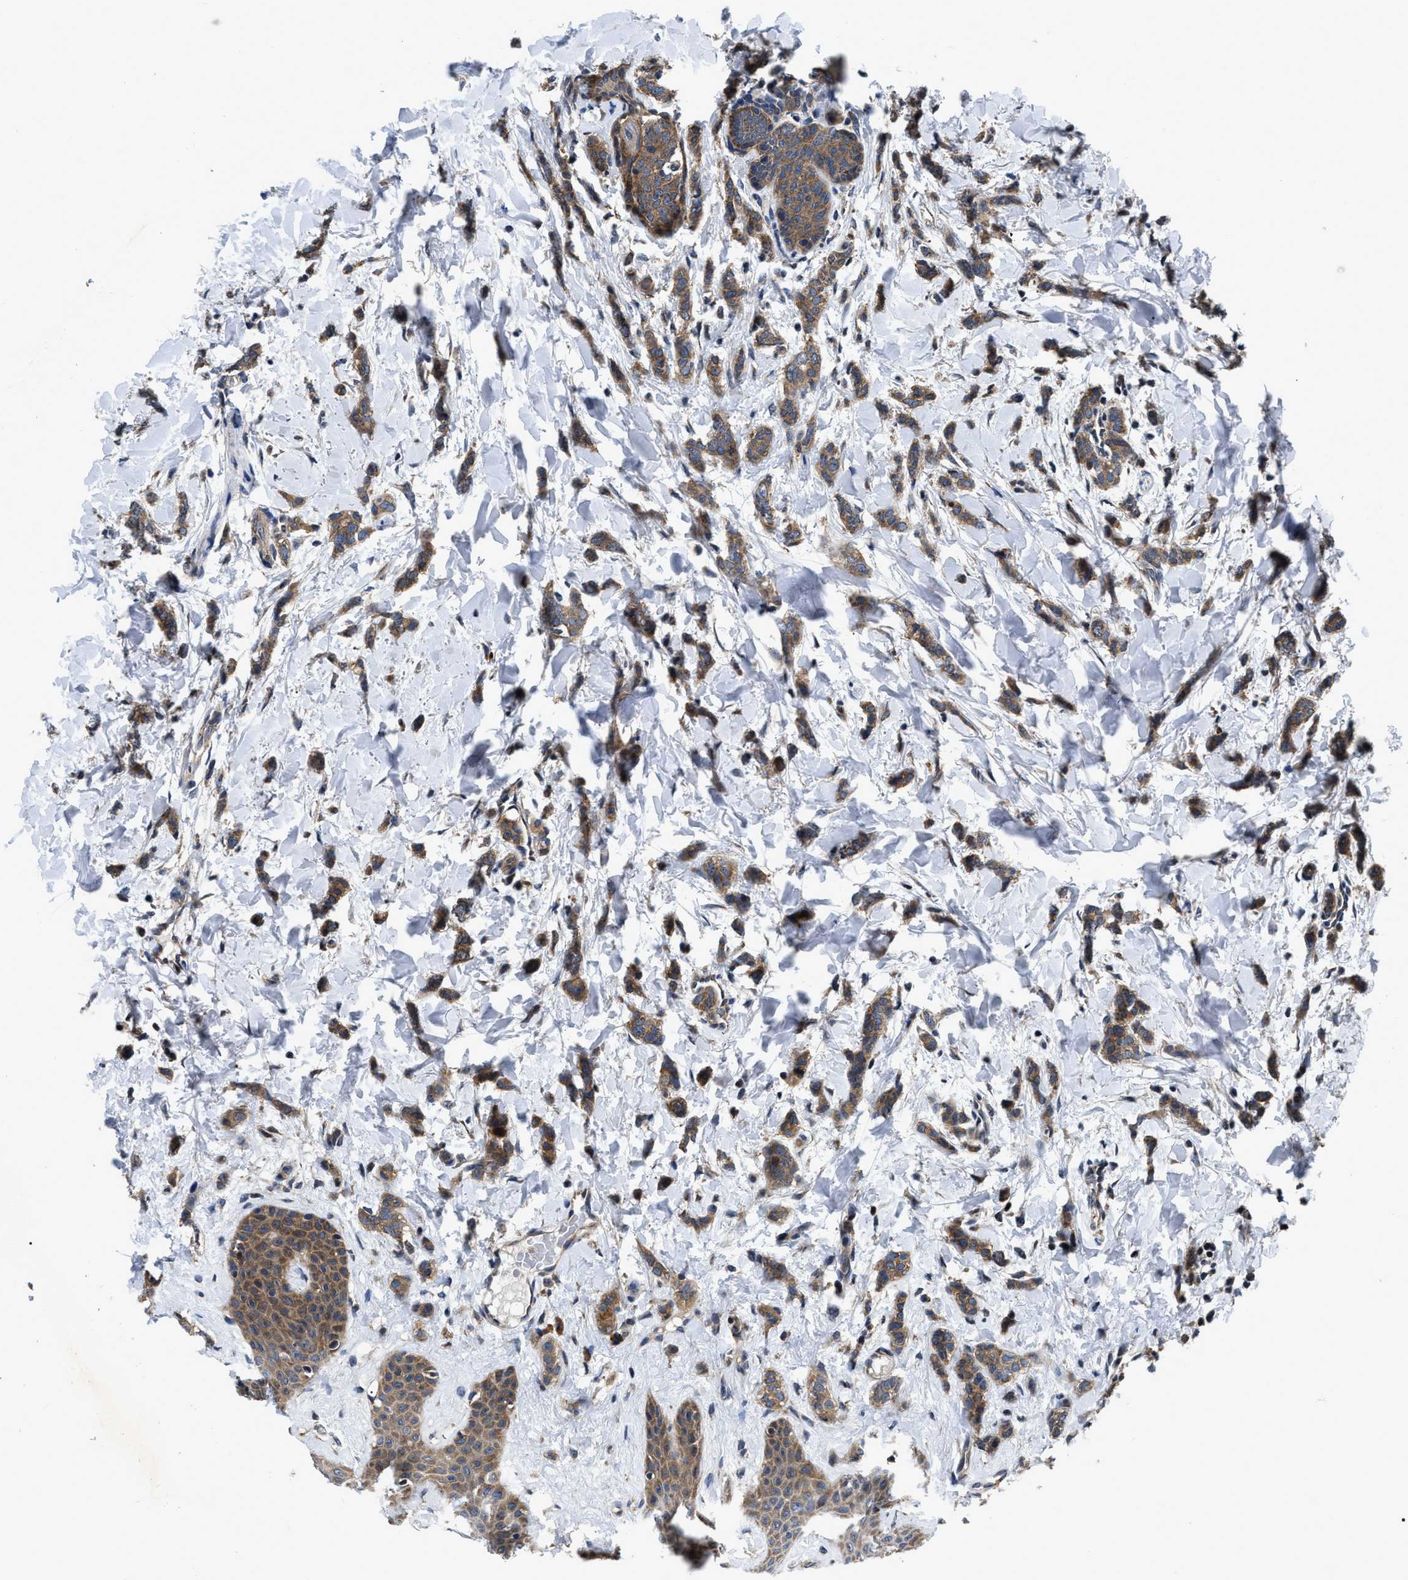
{"staining": {"intensity": "moderate", "quantity": ">75%", "location": "cytoplasmic/membranous"}, "tissue": "breast cancer", "cell_type": "Tumor cells", "image_type": "cancer", "snomed": [{"axis": "morphology", "description": "Lobular carcinoma"}, {"axis": "topography", "description": "Skin"}, {"axis": "topography", "description": "Breast"}], "caption": "Breast lobular carcinoma was stained to show a protein in brown. There is medium levels of moderate cytoplasmic/membranous positivity in approximately >75% of tumor cells.", "gene": "PPWD1", "patient": {"sex": "female", "age": 46}}